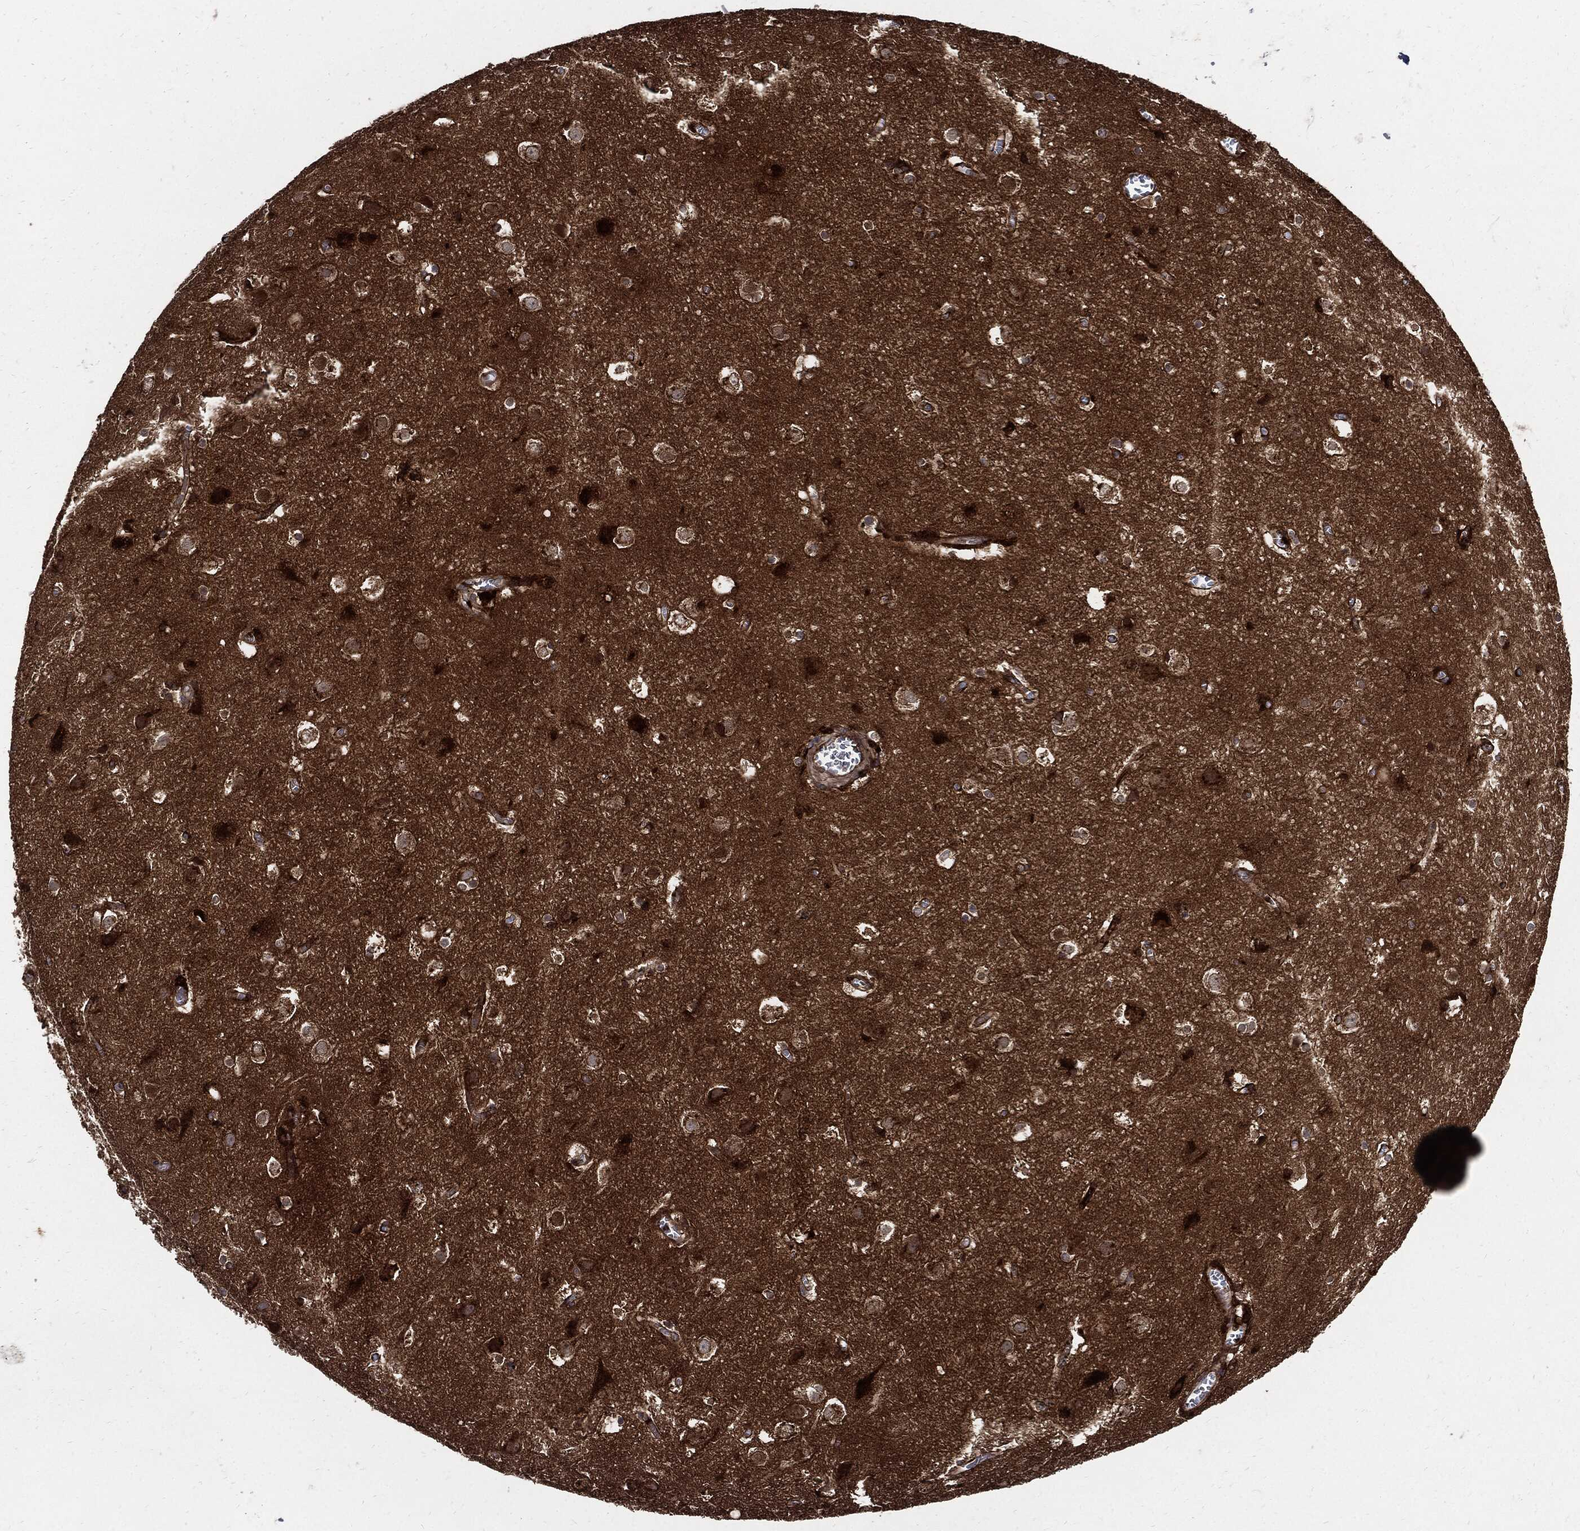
{"staining": {"intensity": "strong", "quantity": ">75%", "location": "cytoplasmic/membranous"}, "tissue": "cerebral cortex", "cell_type": "Endothelial cells", "image_type": "normal", "snomed": [{"axis": "morphology", "description": "Normal tissue, NOS"}, {"axis": "topography", "description": "Cerebral cortex"}], "caption": "Strong cytoplasmic/membranous protein expression is present in about >75% of endothelial cells in cerebral cortex. (Stains: DAB (3,3'-diaminobenzidine) in brown, nuclei in blue, Microscopy: brightfield microscopy at high magnification).", "gene": "CLU", "patient": {"sex": "male", "age": 59}}